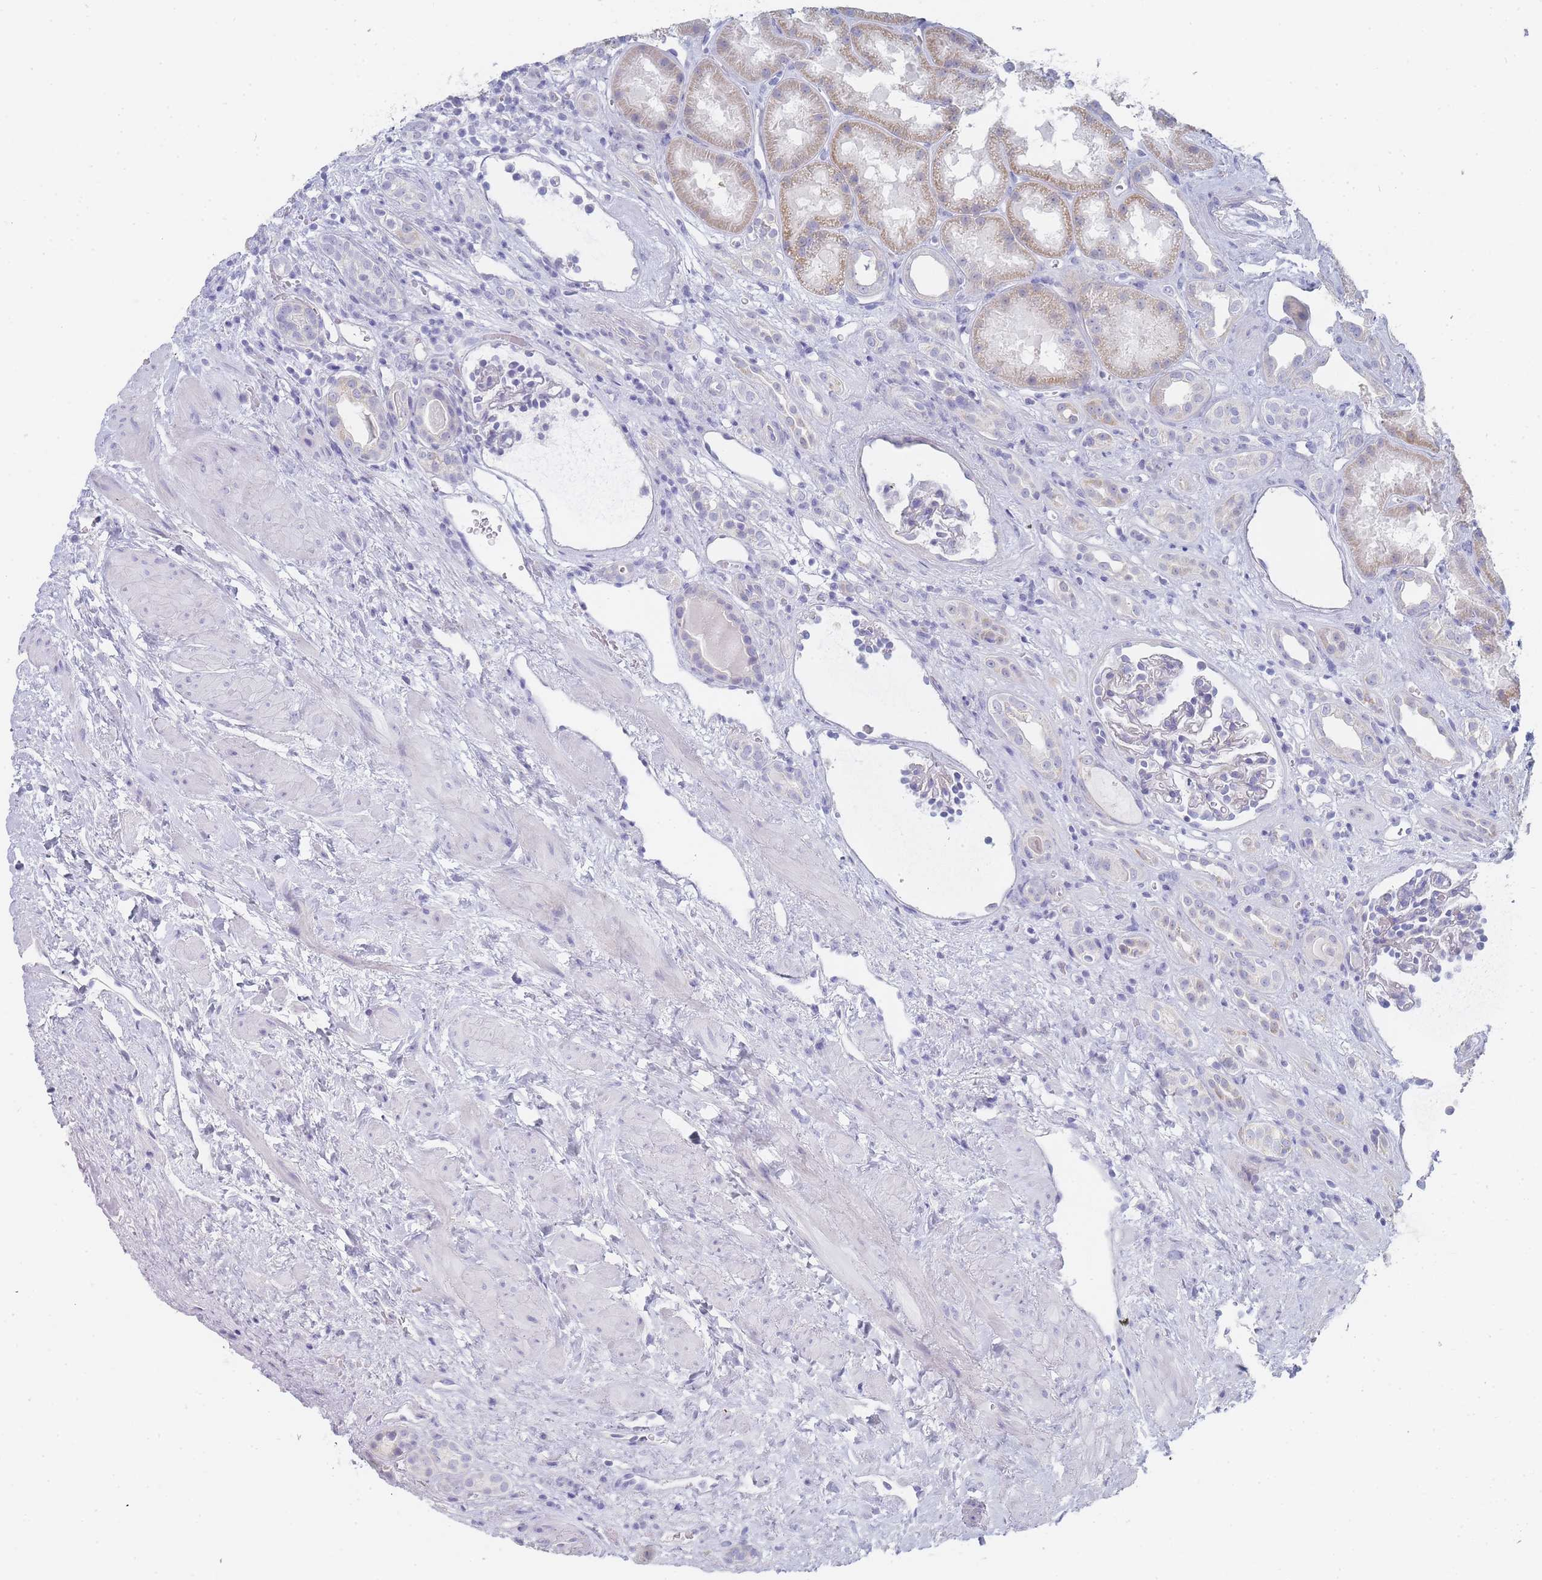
{"staining": {"intensity": "negative", "quantity": "none", "location": "none"}, "tissue": "kidney", "cell_type": "Cells in glomeruli", "image_type": "normal", "snomed": [{"axis": "morphology", "description": "Normal tissue, NOS"}, {"axis": "topography", "description": "Kidney"}], "caption": "This is a histopathology image of immunohistochemistry staining of normal kidney, which shows no expression in cells in glomeruli.", "gene": "IMPG1", "patient": {"sex": "male", "age": 61}}